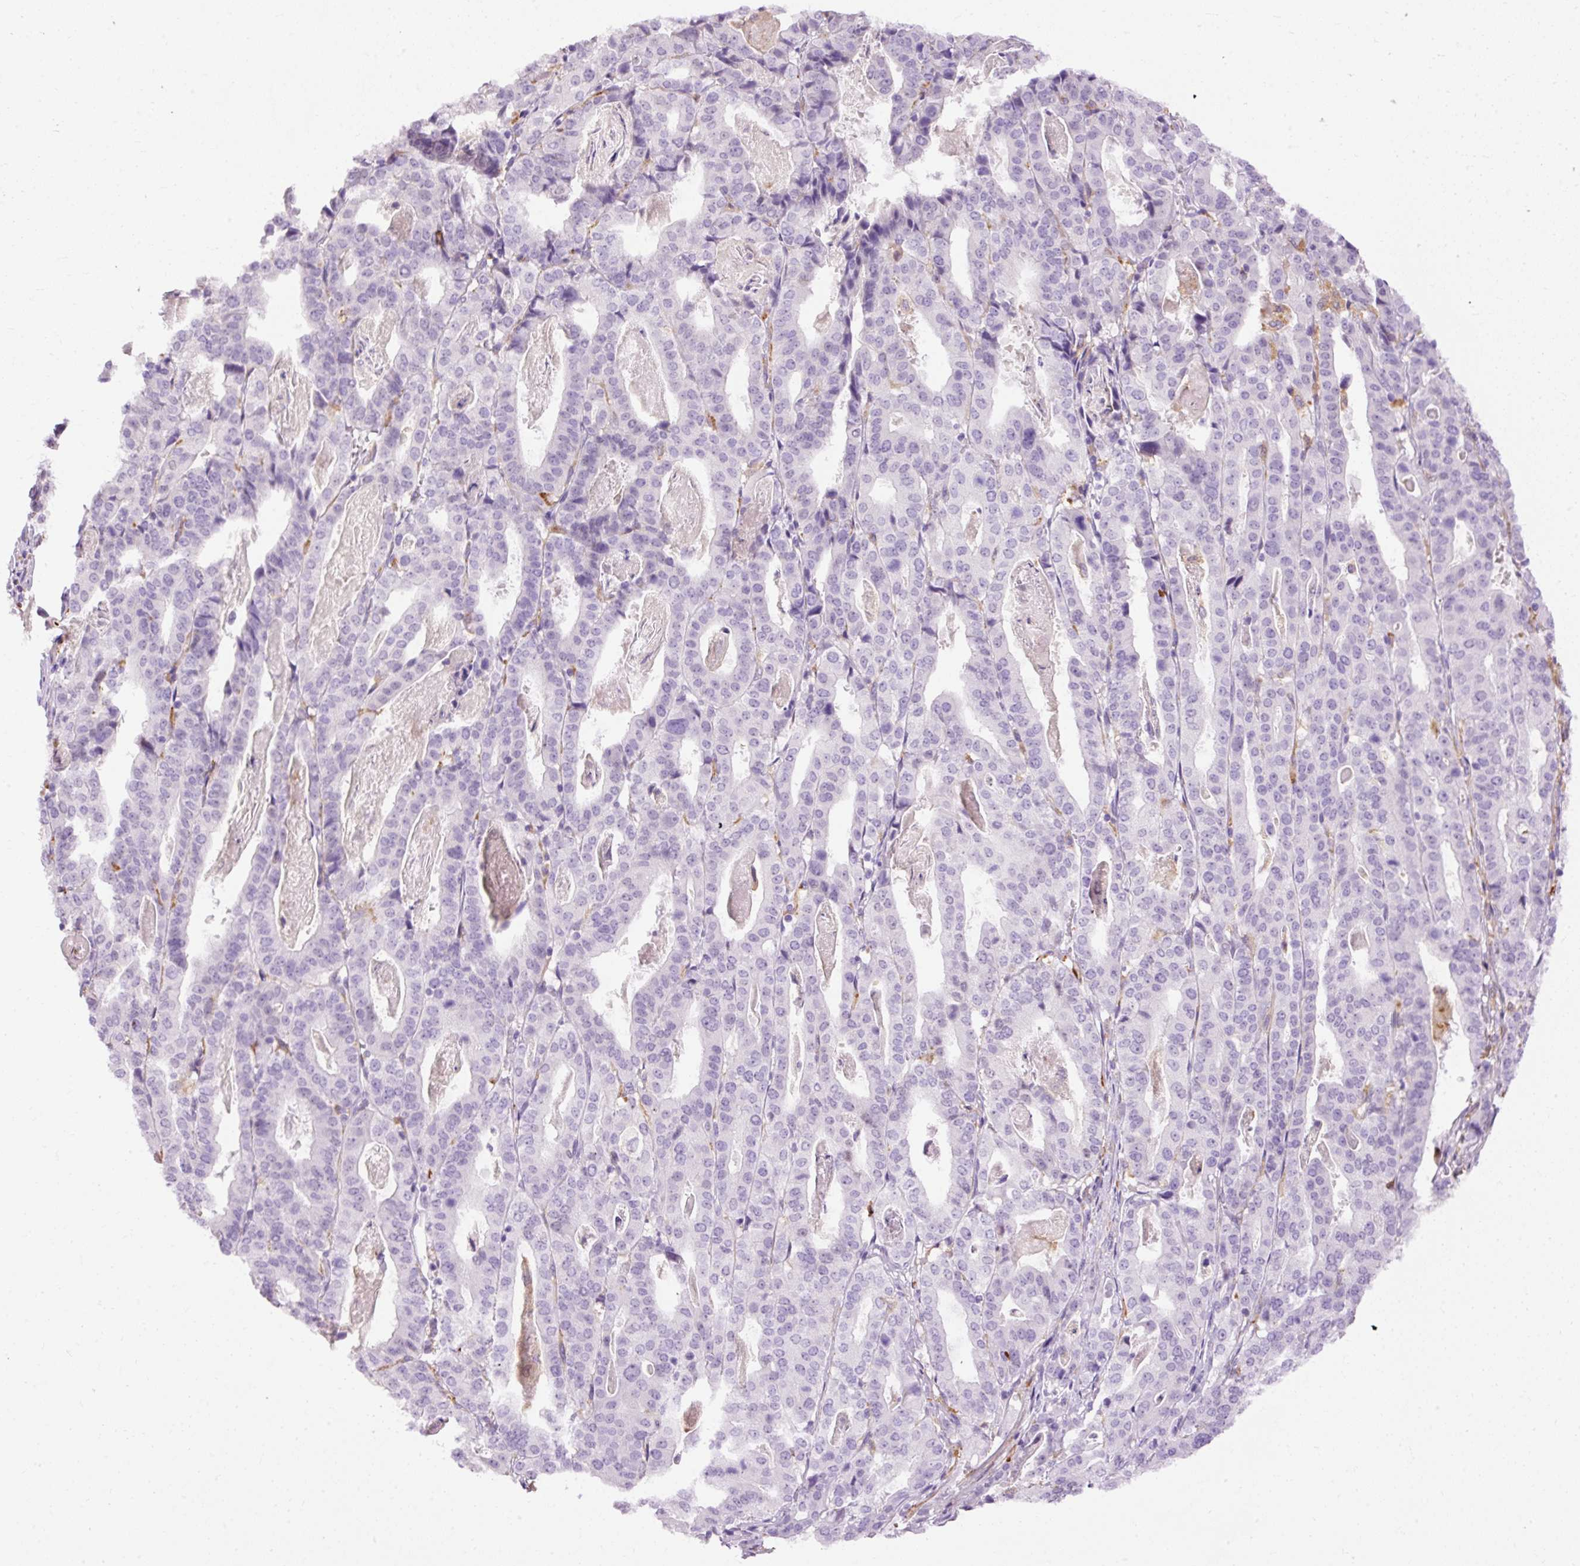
{"staining": {"intensity": "negative", "quantity": "none", "location": "none"}, "tissue": "stomach cancer", "cell_type": "Tumor cells", "image_type": "cancer", "snomed": [{"axis": "morphology", "description": "Adenocarcinoma, NOS"}, {"axis": "topography", "description": "Stomach"}], "caption": "An immunohistochemistry (IHC) image of stomach adenocarcinoma is shown. There is no staining in tumor cells of stomach adenocarcinoma.", "gene": "LY86", "patient": {"sex": "male", "age": 48}}